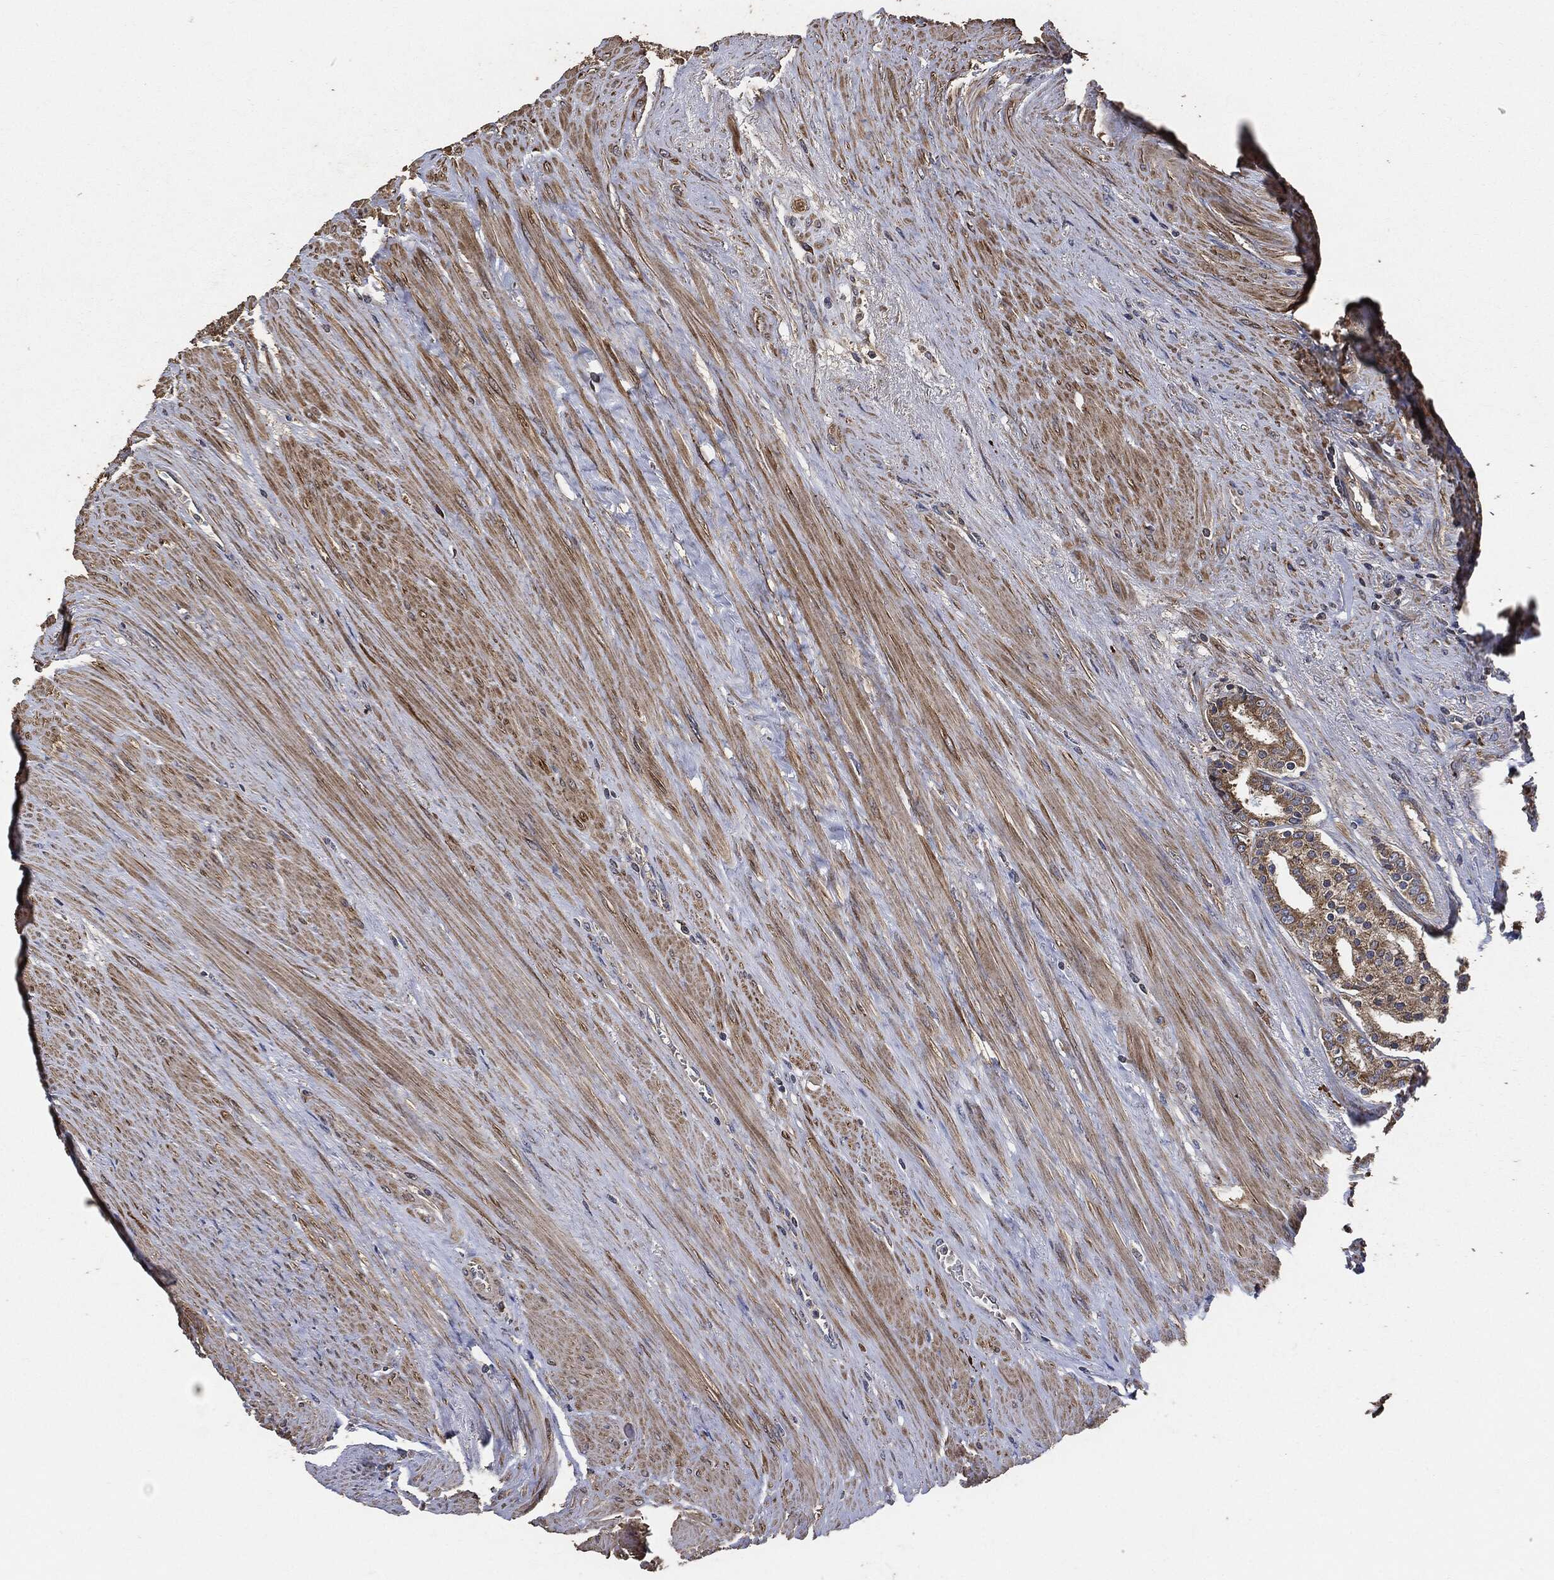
{"staining": {"intensity": "strong", "quantity": "25%-75%", "location": "cytoplasmic/membranous"}, "tissue": "prostate cancer", "cell_type": "Tumor cells", "image_type": "cancer", "snomed": [{"axis": "morphology", "description": "Adenocarcinoma, NOS"}, {"axis": "topography", "description": "Prostate"}], "caption": "DAB immunohistochemical staining of adenocarcinoma (prostate) shows strong cytoplasmic/membranous protein expression in about 25%-75% of tumor cells.", "gene": "STK3", "patient": {"sex": "male", "age": 69}}